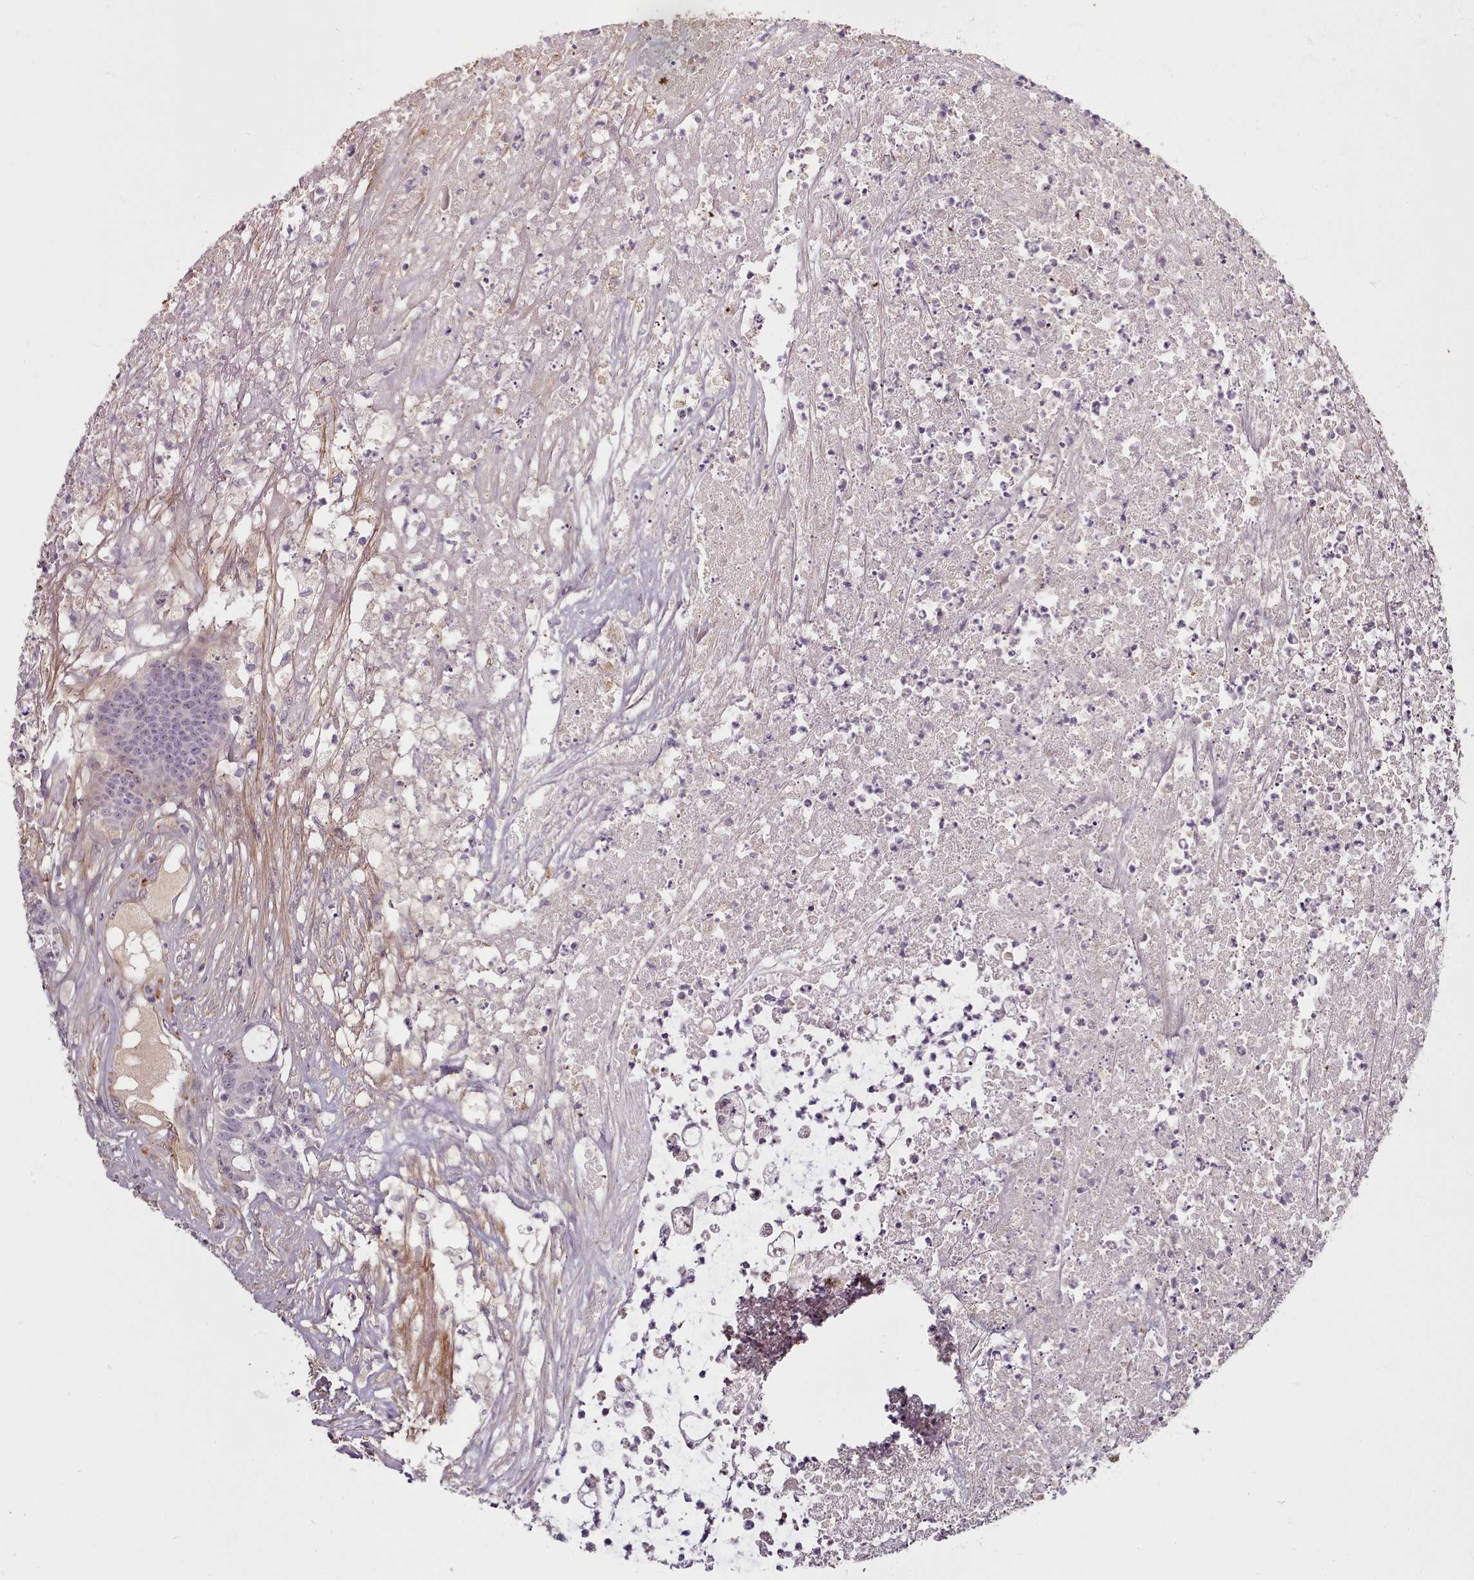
{"staining": {"intensity": "negative", "quantity": "none", "location": "none"}, "tissue": "colorectal cancer", "cell_type": "Tumor cells", "image_type": "cancer", "snomed": [{"axis": "morphology", "description": "Adenocarcinoma, NOS"}, {"axis": "topography", "description": "Colon"}], "caption": "Adenocarcinoma (colorectal) was stained to show a protein in brown. There is no significant expression in tumor cells.", "gene": "C1QTNF5", "patient": {"sex": "female", "age": 84}}